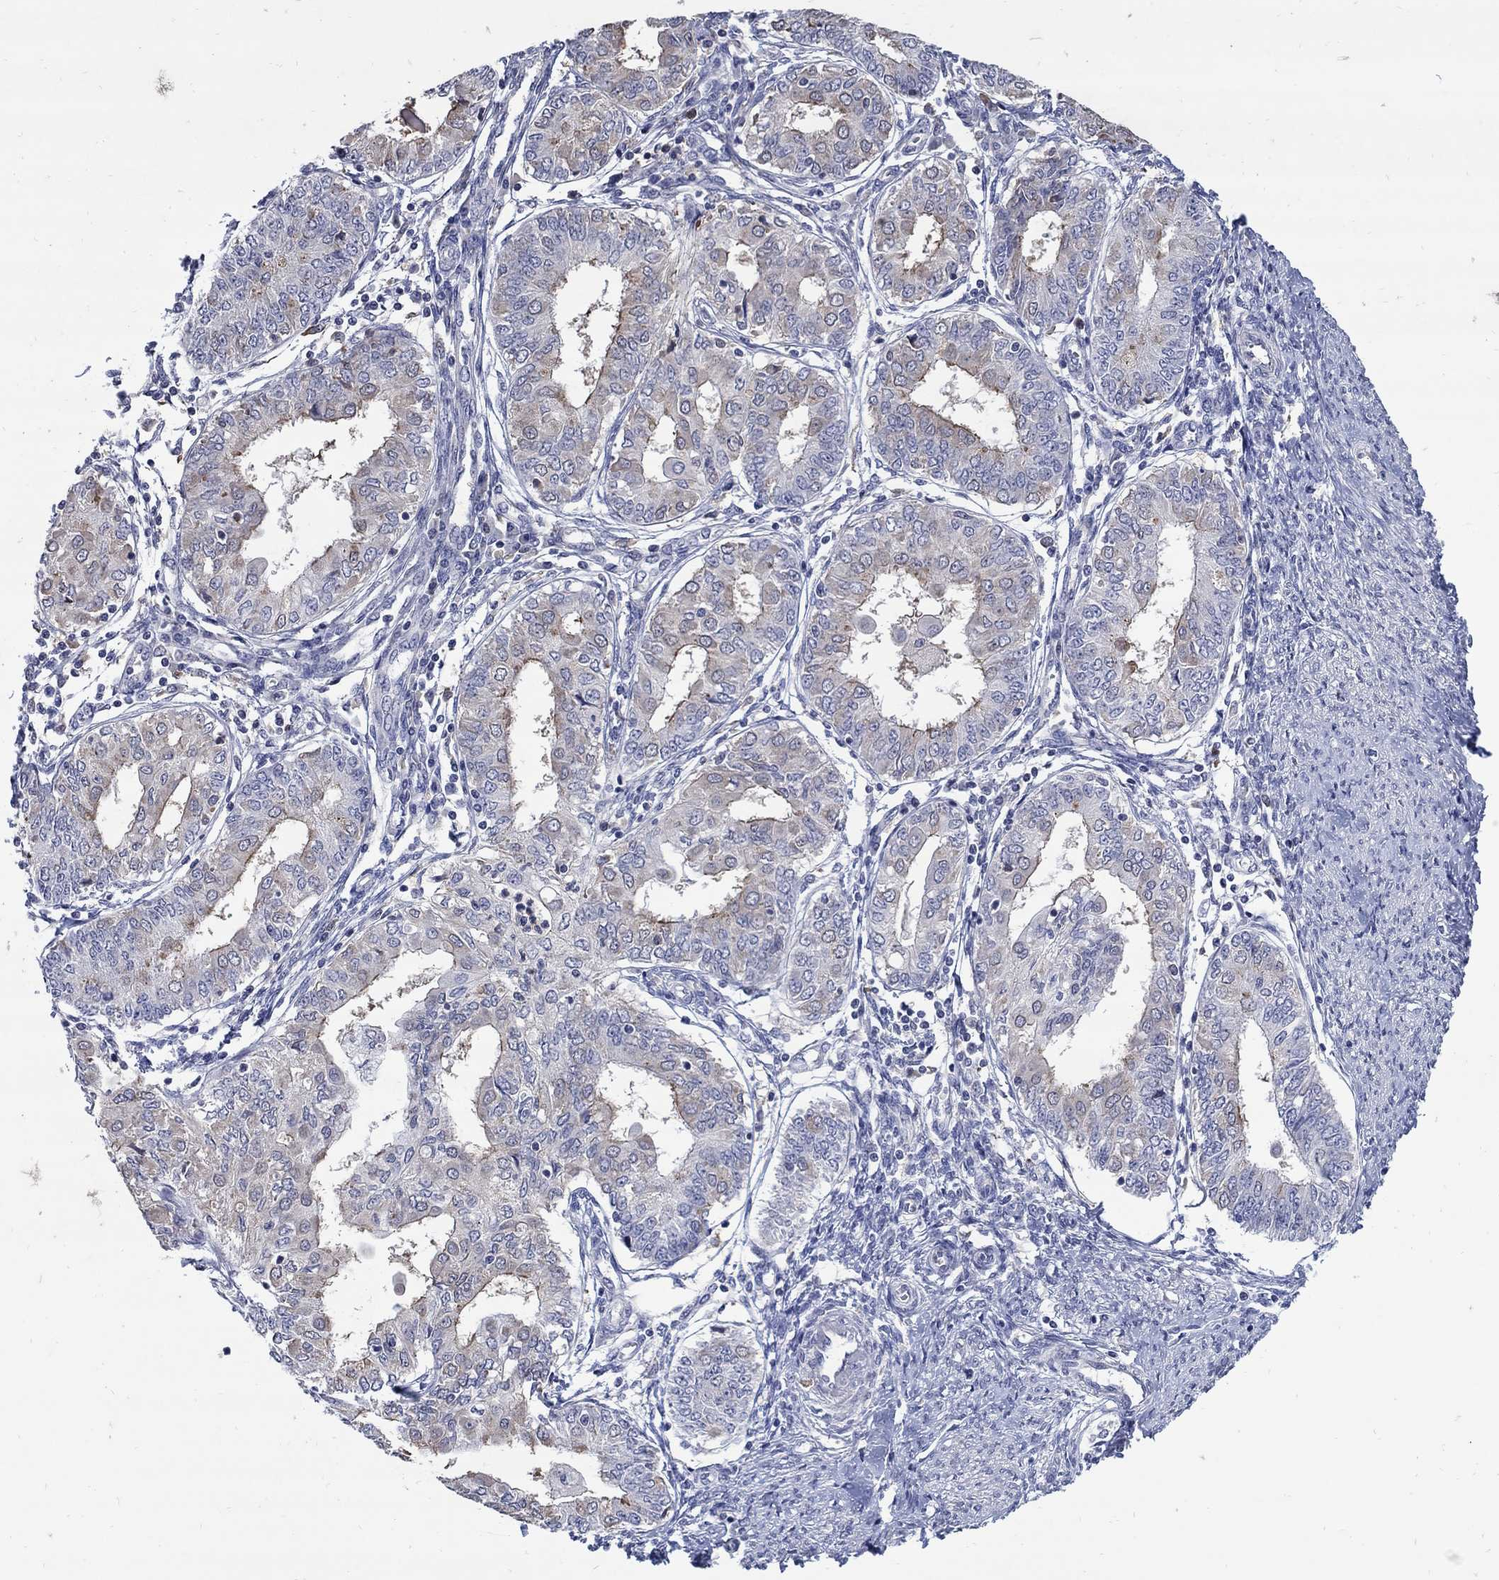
{"staining": {"intensity": "moderate", "quantity": "<25%", "location": "cytoplasmic/membranous"}, "tissue": "endometrial cancer", "cell_type": "Tumor cells", "image_type": "cancer", "snomed": [{"axis": "morphology", "description": "Adenocarcinoma, NOS"}, {"axis": "topography", "description": "Endometrium"}], "caption": "Immunohistochemical staining of human endometrial adenocarcinoma displays low levels of moderate cytoplasmic/membranous positivity in approximately <25% of tumor cells.", "gene": "CETN1", "patient": {"sex": "female", "age": 68}}